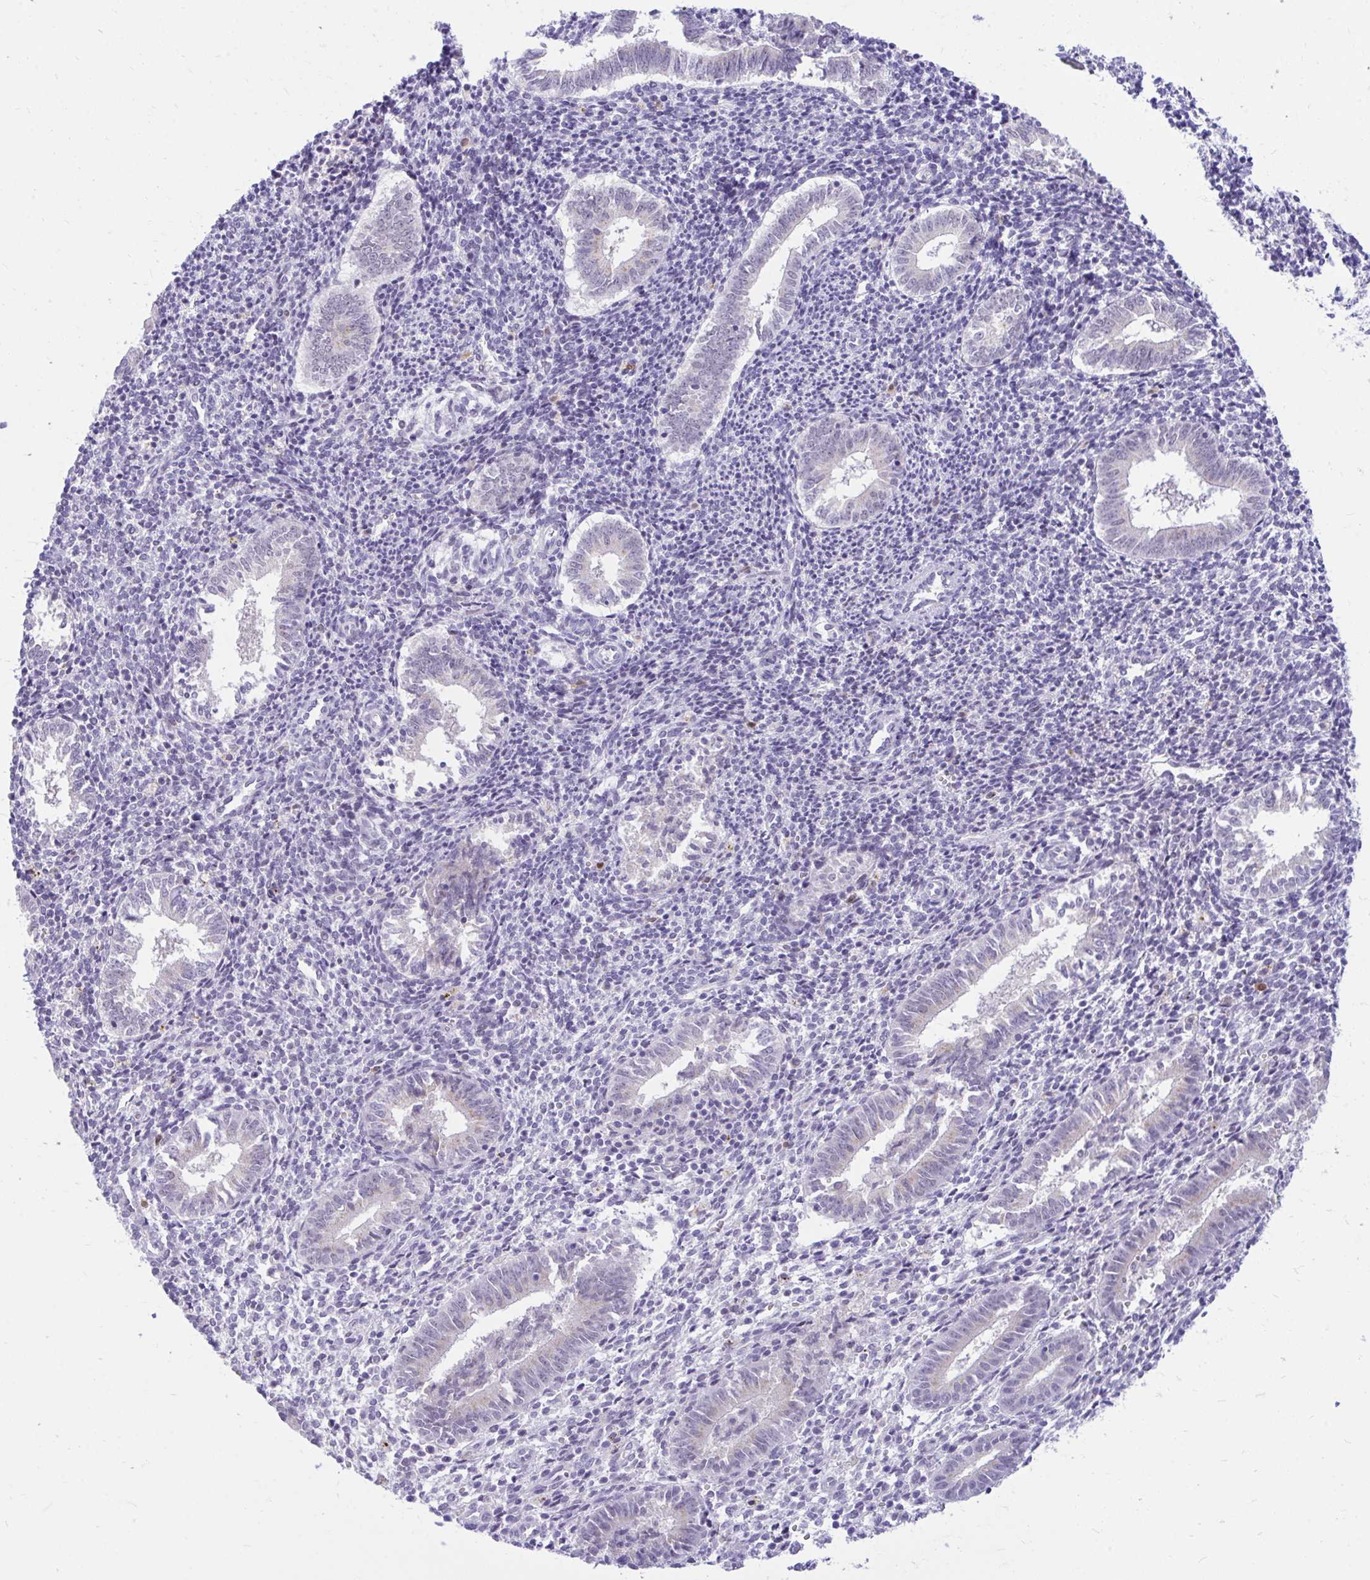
{"staining": {"intensity": "negative", "quantity": "none", "location": "none"}, "tissue": "endometrium", "cell_type": "Cells in endometrial stroma", "image_type": "normal", "snomed": [{"axis": "morphology", "description": "Normal tissue, NOS"}, {"axis": "topography", "description": "Endometrium"}], "caption": "Normal endometrium was stained to show a protein in brown. There is no significant expression in cells in endometrial stroma. (DAB immunohistochemistry with hematoxylin counter stain).", "gene": "GLB1L2", "patient": {"sex": "female", "age": 25}}